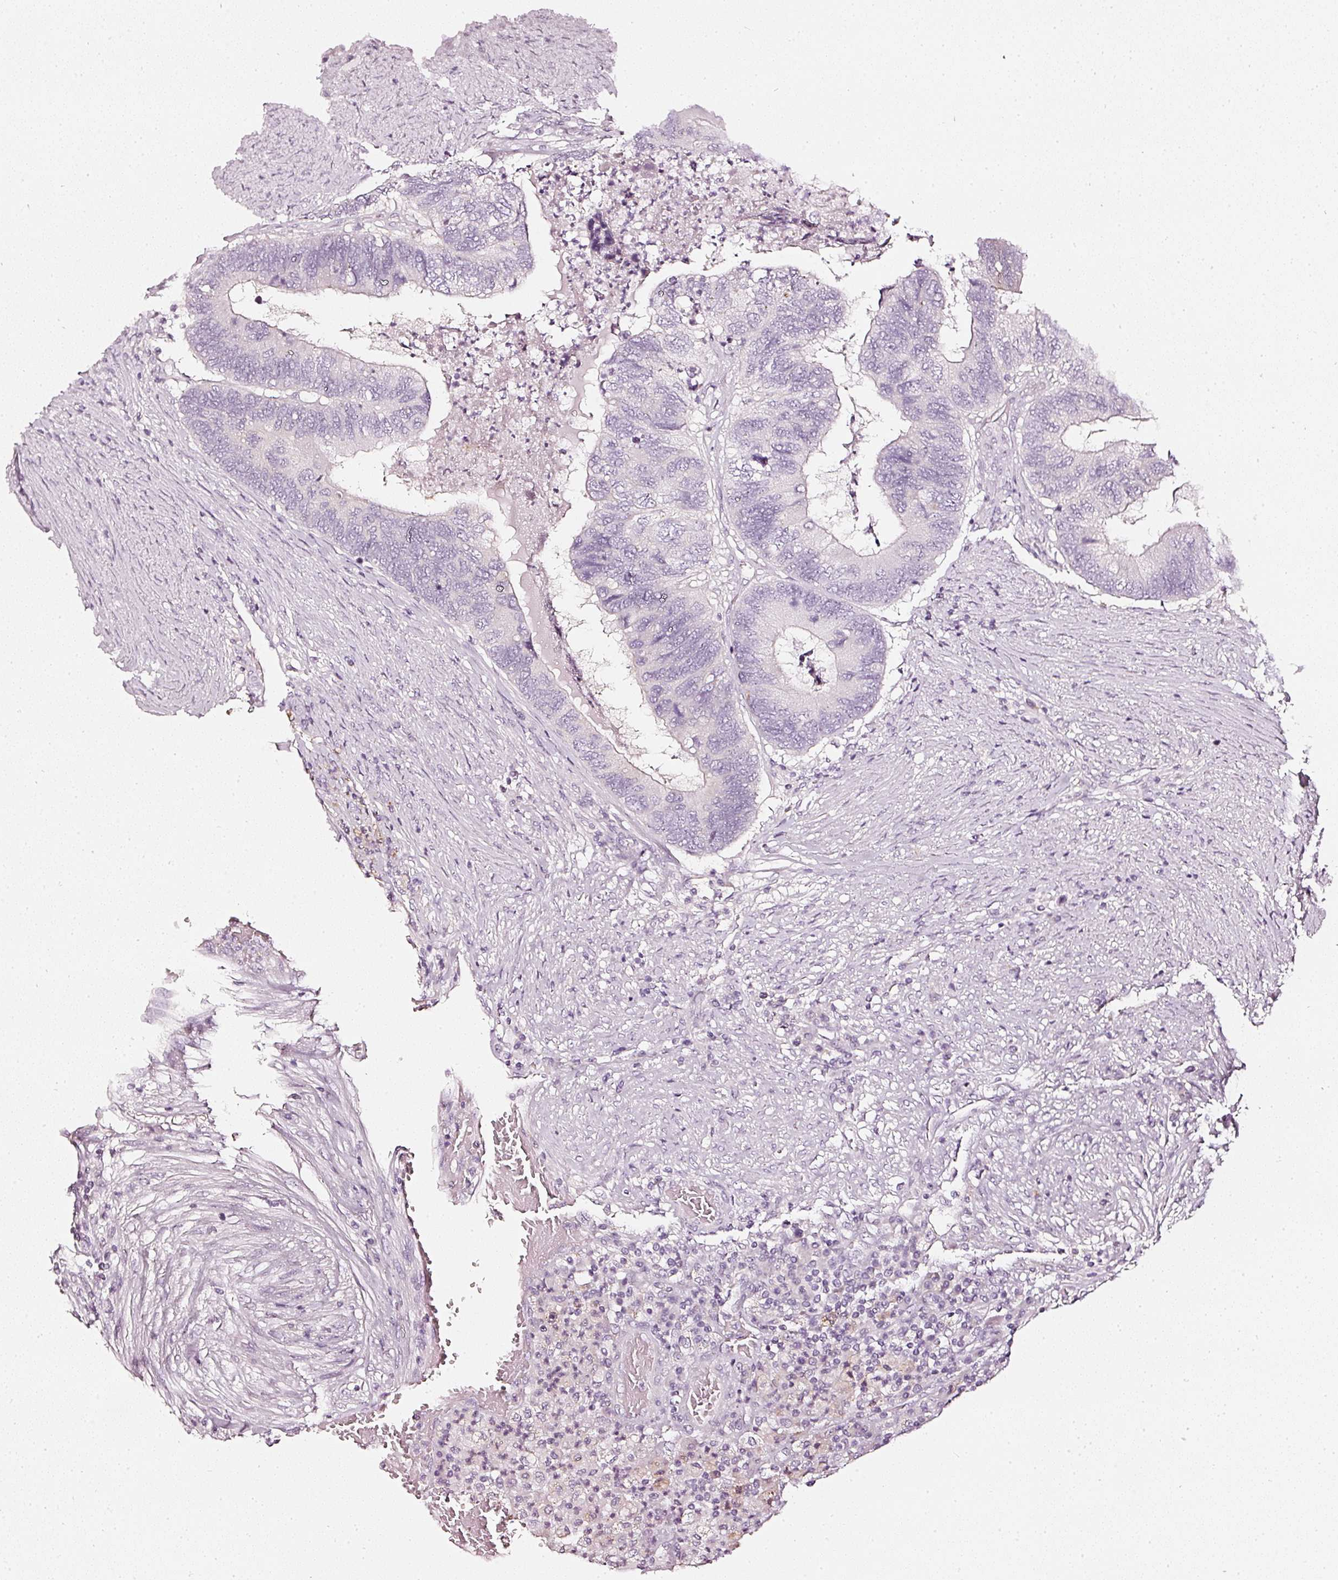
{"staining": {"intensity": "weak", "quantity": "<25%", "location": "cytoplasmic/membranous"}, "tissue": "colorectal cancer", "cell_type": "Tumor cells", "image_type": "cancer", "snomed": [{"axis": "morphology", "description": "Adenocarcinoma, NOS"}, {"axis": "topography", "description": "Colon"}], "caption": "Tumor cells are negative for protein expression in human colorectal cancer.", "gene": "CNP", "patient": {"sex": "female", "age": 67}}